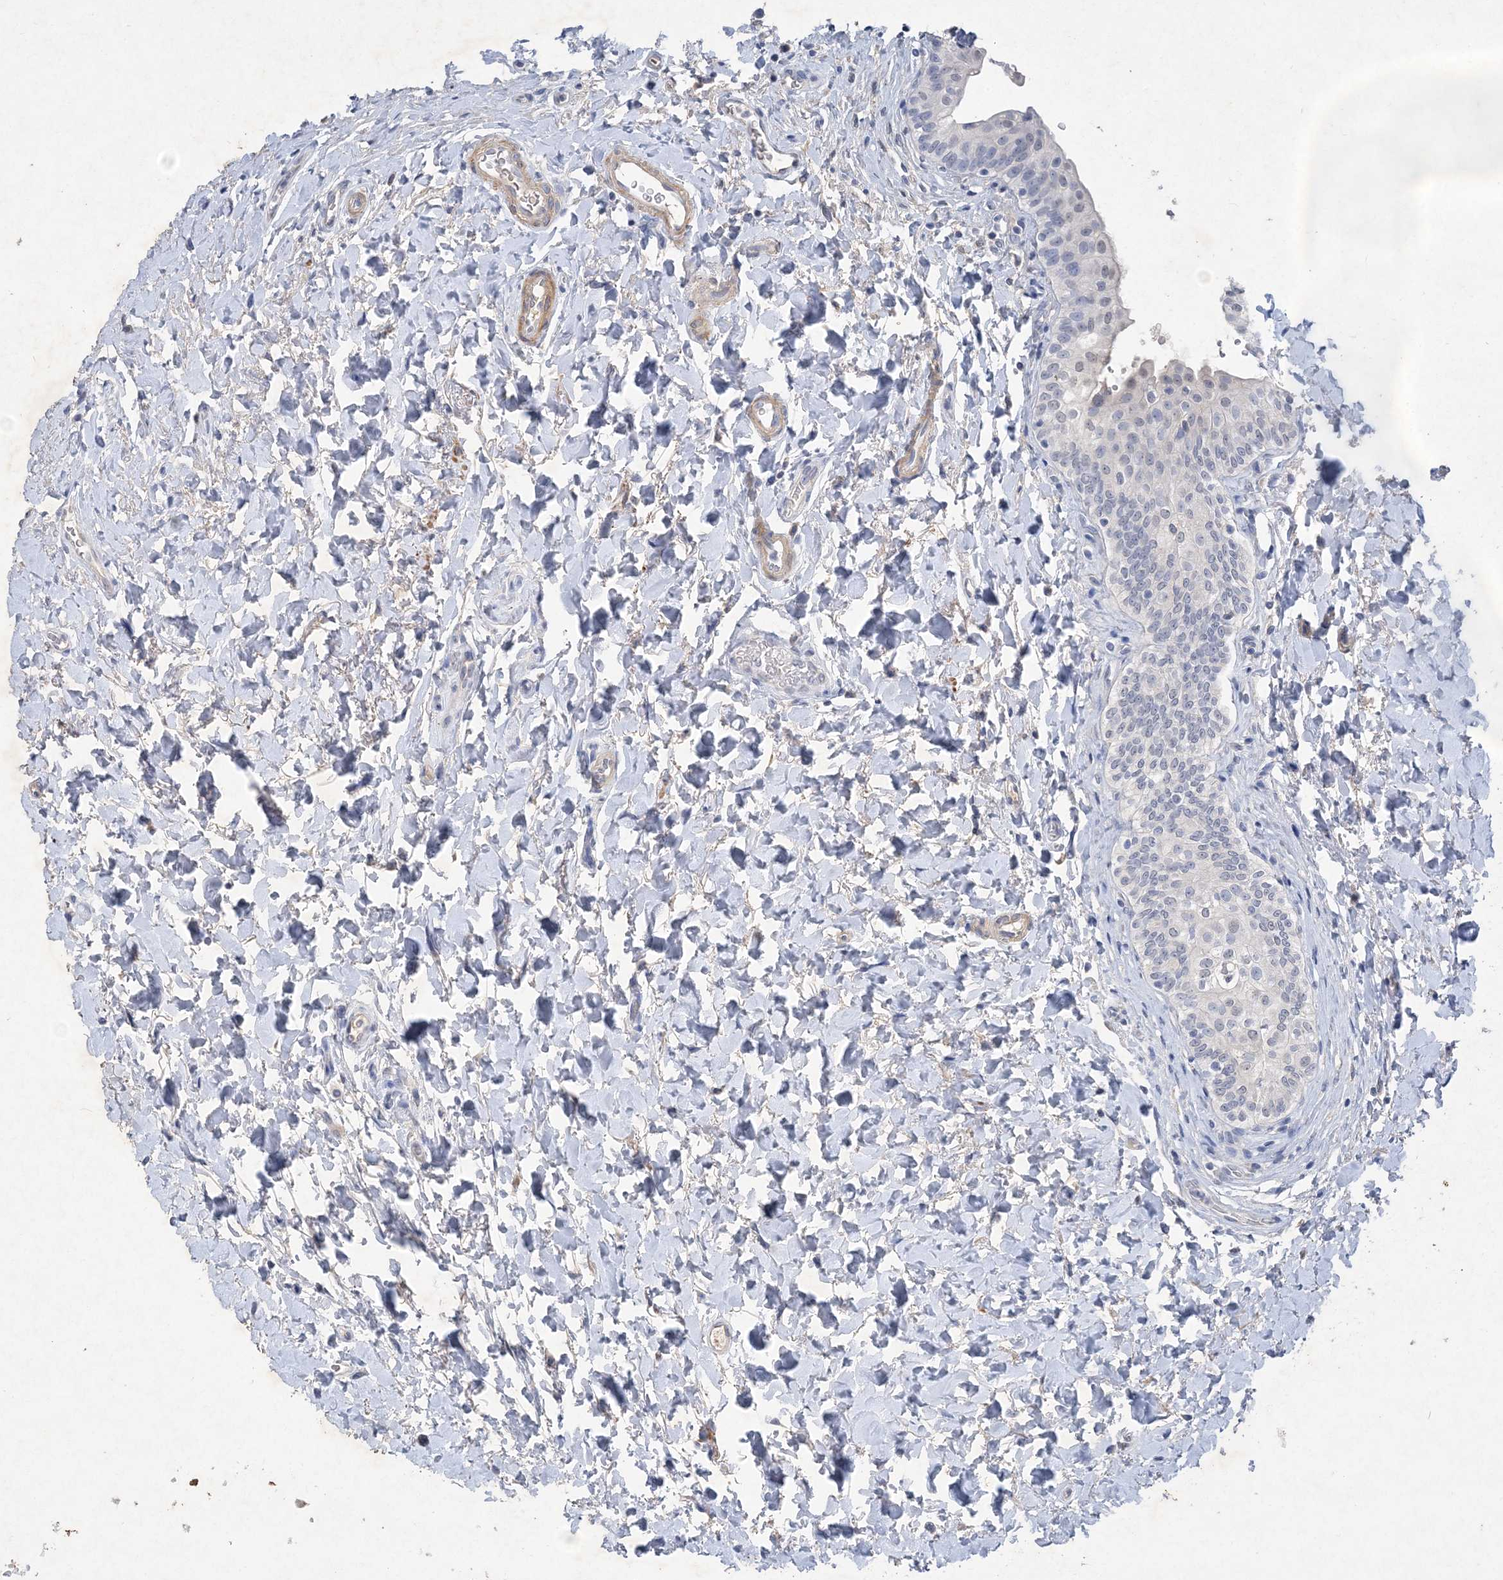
{"staining": {"intensity": "negative", "quantity": "none", "location": "none"}, "tissue": "urinary bladder", "cell_type": "Urothelial cells", "image_type": "normal", "snomed": [{"axis": "morphology", "description": "Normal tissue, NOS"}, {"axis": "topography", "description": "Urinary bladder"}], "caption": "Micrograph shows no significant protein expression in urothelial cells of normal urinary bladder.", "gene": "C11orf58", "patient": {"sex": "male", "age": 83}}